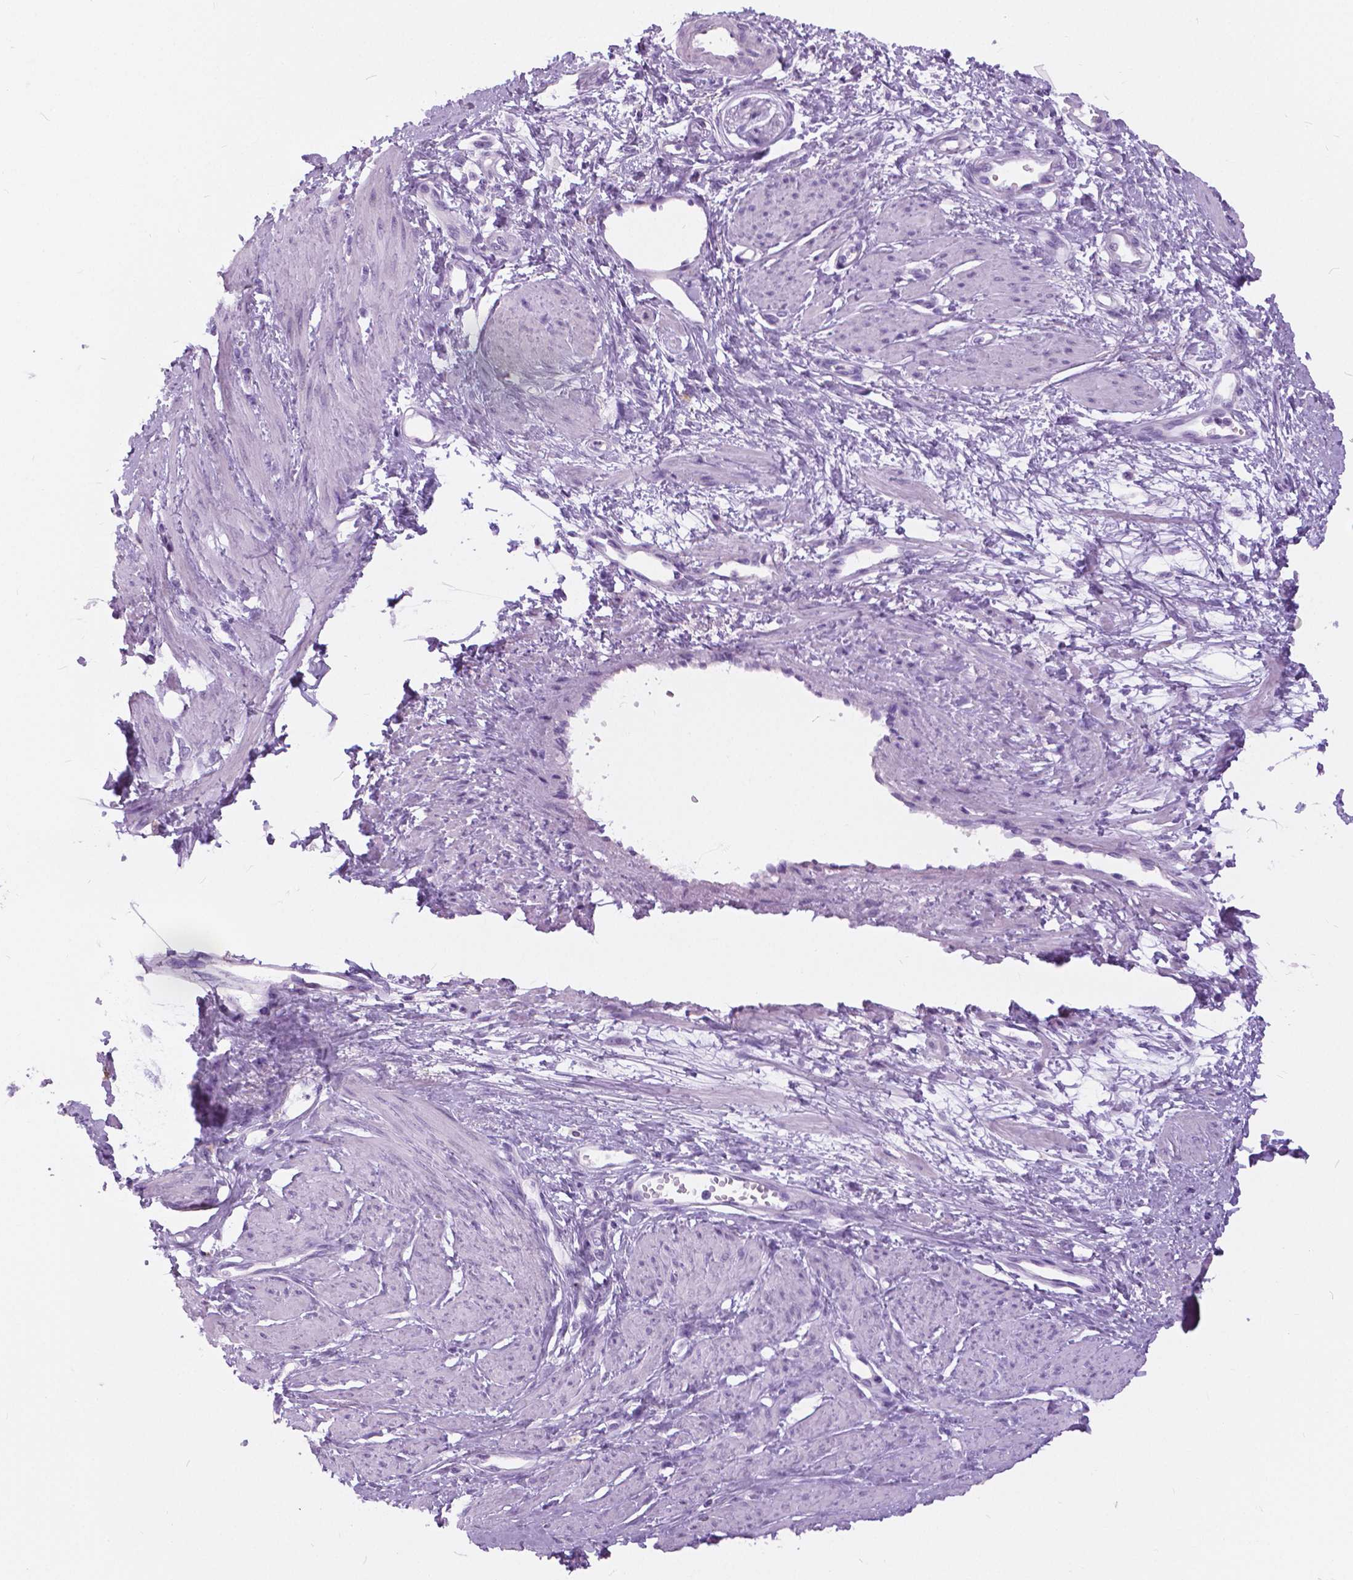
{"staining": {"intensity": "negative", "quantity": "none", "location": "none"}, "tissue": "smooth muscle", "cell_type": "Smooth muscle cells", "image_type": "normal", "snomed": [{"axis": "morphology", "description": "Normal tissue, NOS"}, {"axis": "topography", "description": "Smooth muscle"}, {"axis": "topography", "description": "Uterus"}], "caption": "Immunohistochemical staining of benign human smooth muscle demonstrates no significant expression in smooth muscle cells.", "gene": "TP53TG5", "patient": {"sex": "female", "age": 39}}